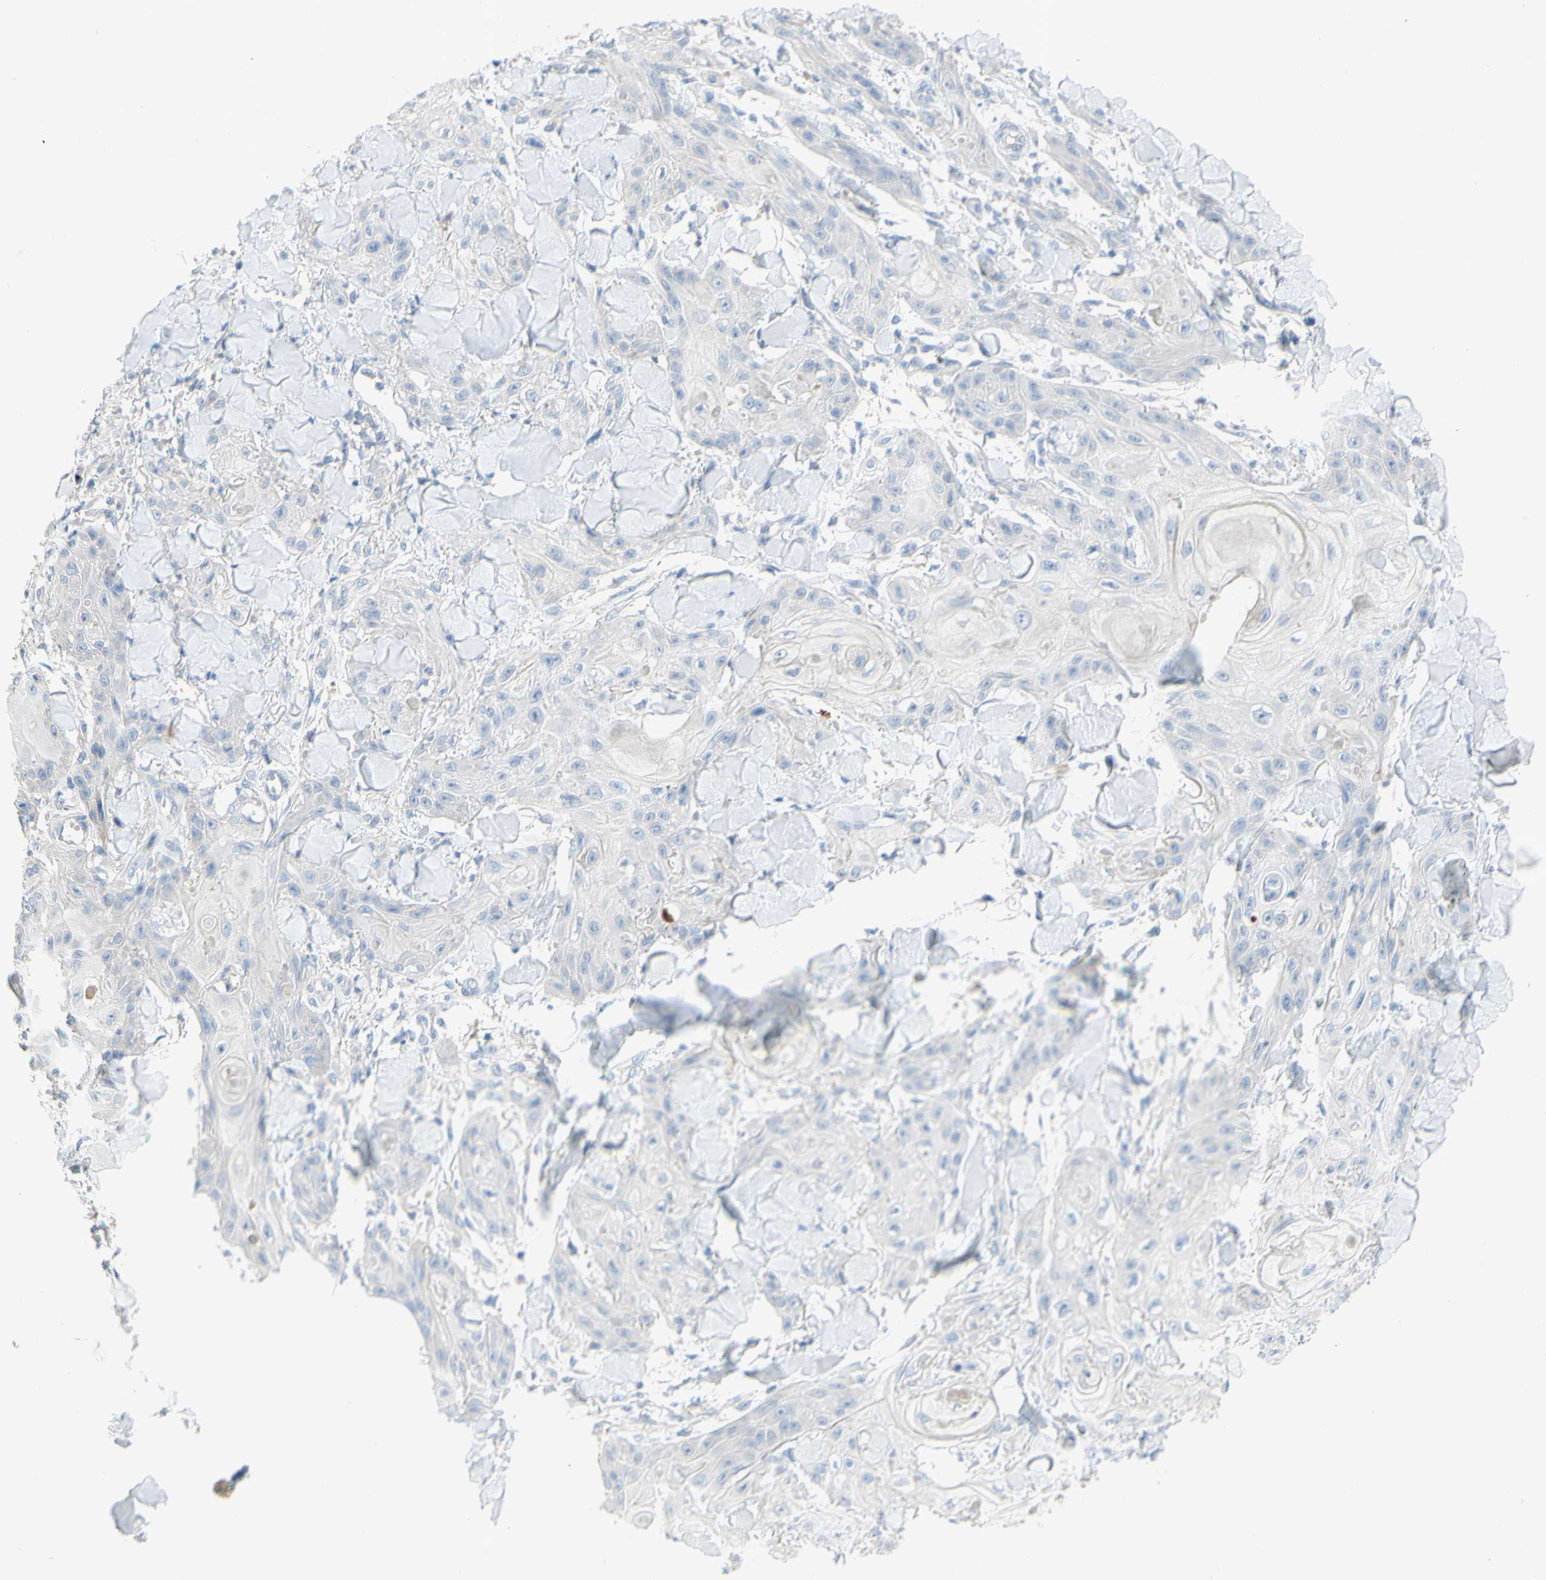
{"staining": {"intensity": "negative", "quantity": "none", "location": "none"}, "tissue": "skin cancer", "cell_type": "Tumor cells", "image_type": "cancer", "snomed": [{"axis": "morphology", "description": "Squamous cell carcinoma, NOS"}, {"axis": "topography", "description": "Skin"}], "caption": "This is an IHC image of human skin cancer (squamous cell carcinoma). There is no expression in tumor cells.", "gene": "ACADL", "patient": {"sex": "male", "age": 74}}